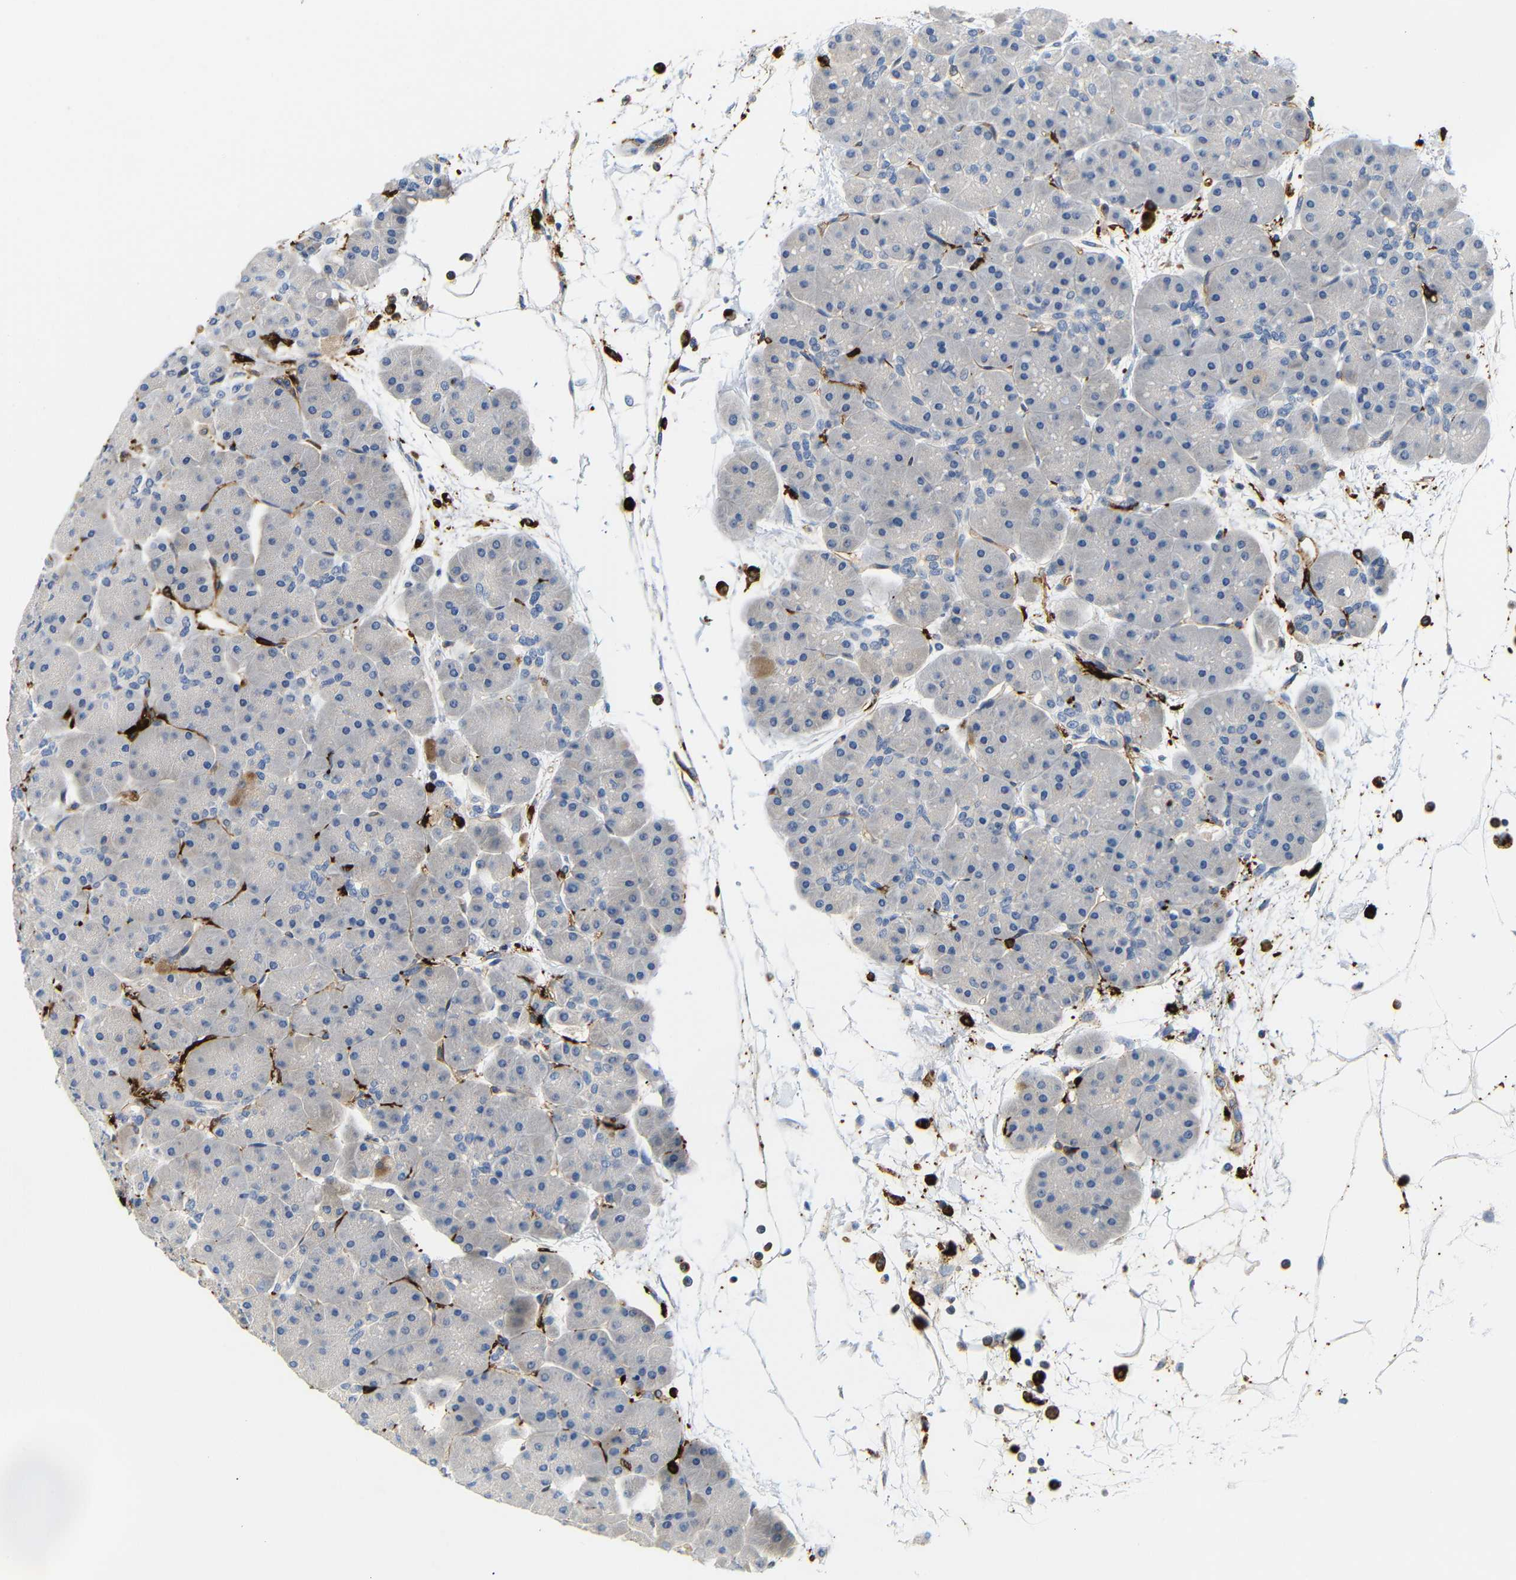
{"staining": {"intensity": "strong", "quantity": "<25%", "location": "cytoplasmic/membranous"}, "tissue": "pancreas", "cell_type": "Exocrine glandular cells", "image_type": "normal", "snomed": [{"axis": "morphology", "description": "Normal tissue, NOS"}, {"axis": "topography", "description": "Pancreas"}], "caption": "This histopathology image displays immunohistochemistry (IHC) staining of normal pancreas, with medium strong cytoplasmic/membranous expression in approximately <25% of exocrine glandular cells.", "gene": "HLA", "patient": {"sex": "male", "age": 66}}